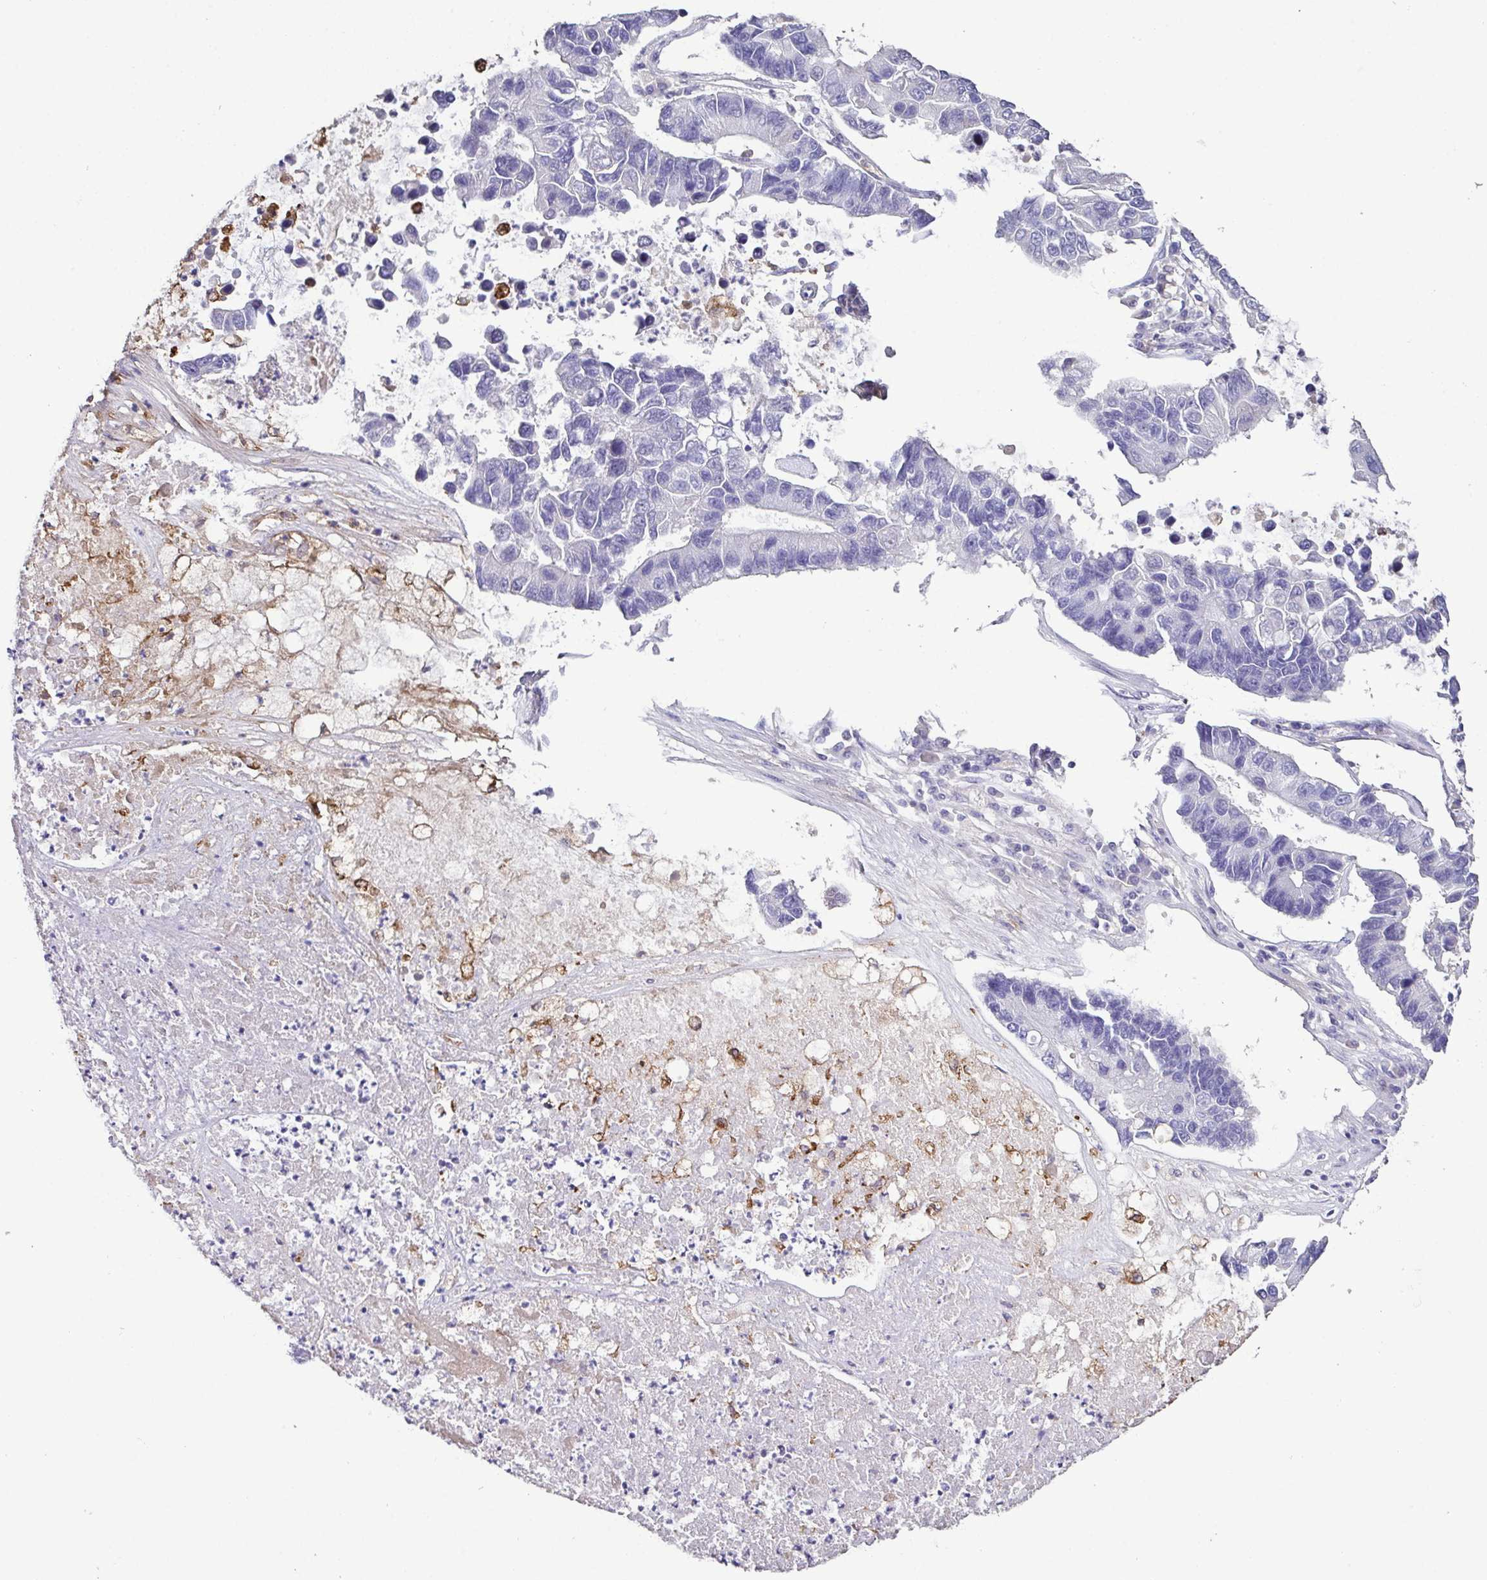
{"staining": {"intensity": "negative", "quantity": "none", "location": "none"}, "tissue": "lung cancer", "cell_type": "Tumor cells", "image_type": "cancer", "snomed": [{"axis": "morphology", "description": "Adenocarcinoma, NOS"}, {"axis": "topography", "description": "Bronchus"}, {"axis": "topography", "description": "Lung"}], "caption": "Immunohistochemistry micrograph of lung adenocarcinoma stained for a protein (brown), which exhibits no positivity in tumor cells. (DAB (3,3'-diaminobenzidine) IHC, high magnification).", "gene": "MARCO", "patient": {"sex": "female", "age": 51}}